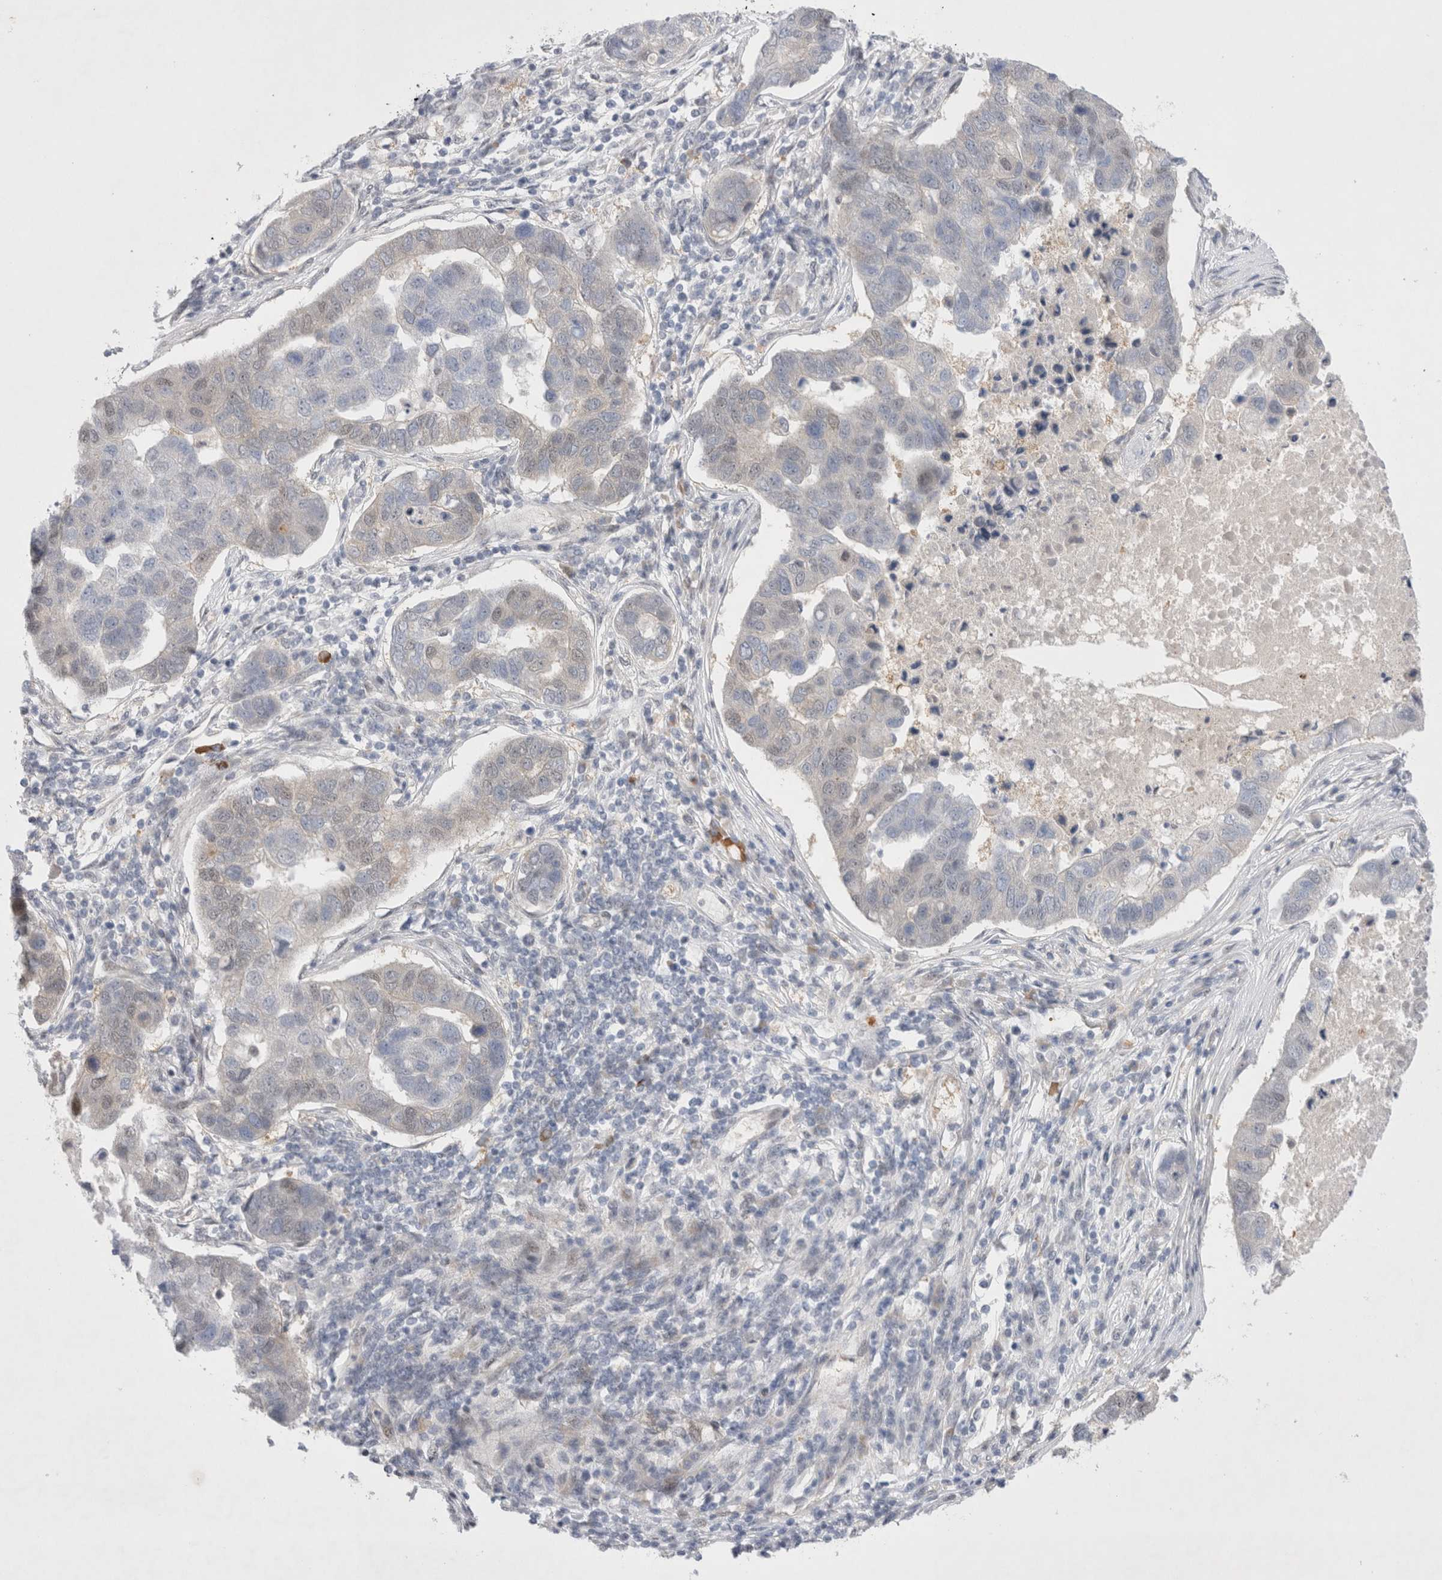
{"staining": {"intensity": "negative", "quantity": "none", "location": "none"}, "tissue": "pancreatic cancer", "cell_type": "Tumor cells", "image_type": "cancer", "snomed": [{"axis": "morphology", "description": "Adenocarcinoma, NOS"}, {"axis": "topography", "description": "Pancreas"}], "caption": "A high-resolution micrograph shows IHC staining of pancreatic cancer, which reveals no significant staining in tumor cells.", "gene": "WIPF2", "patient": {"sex": "female", "age": 61}}